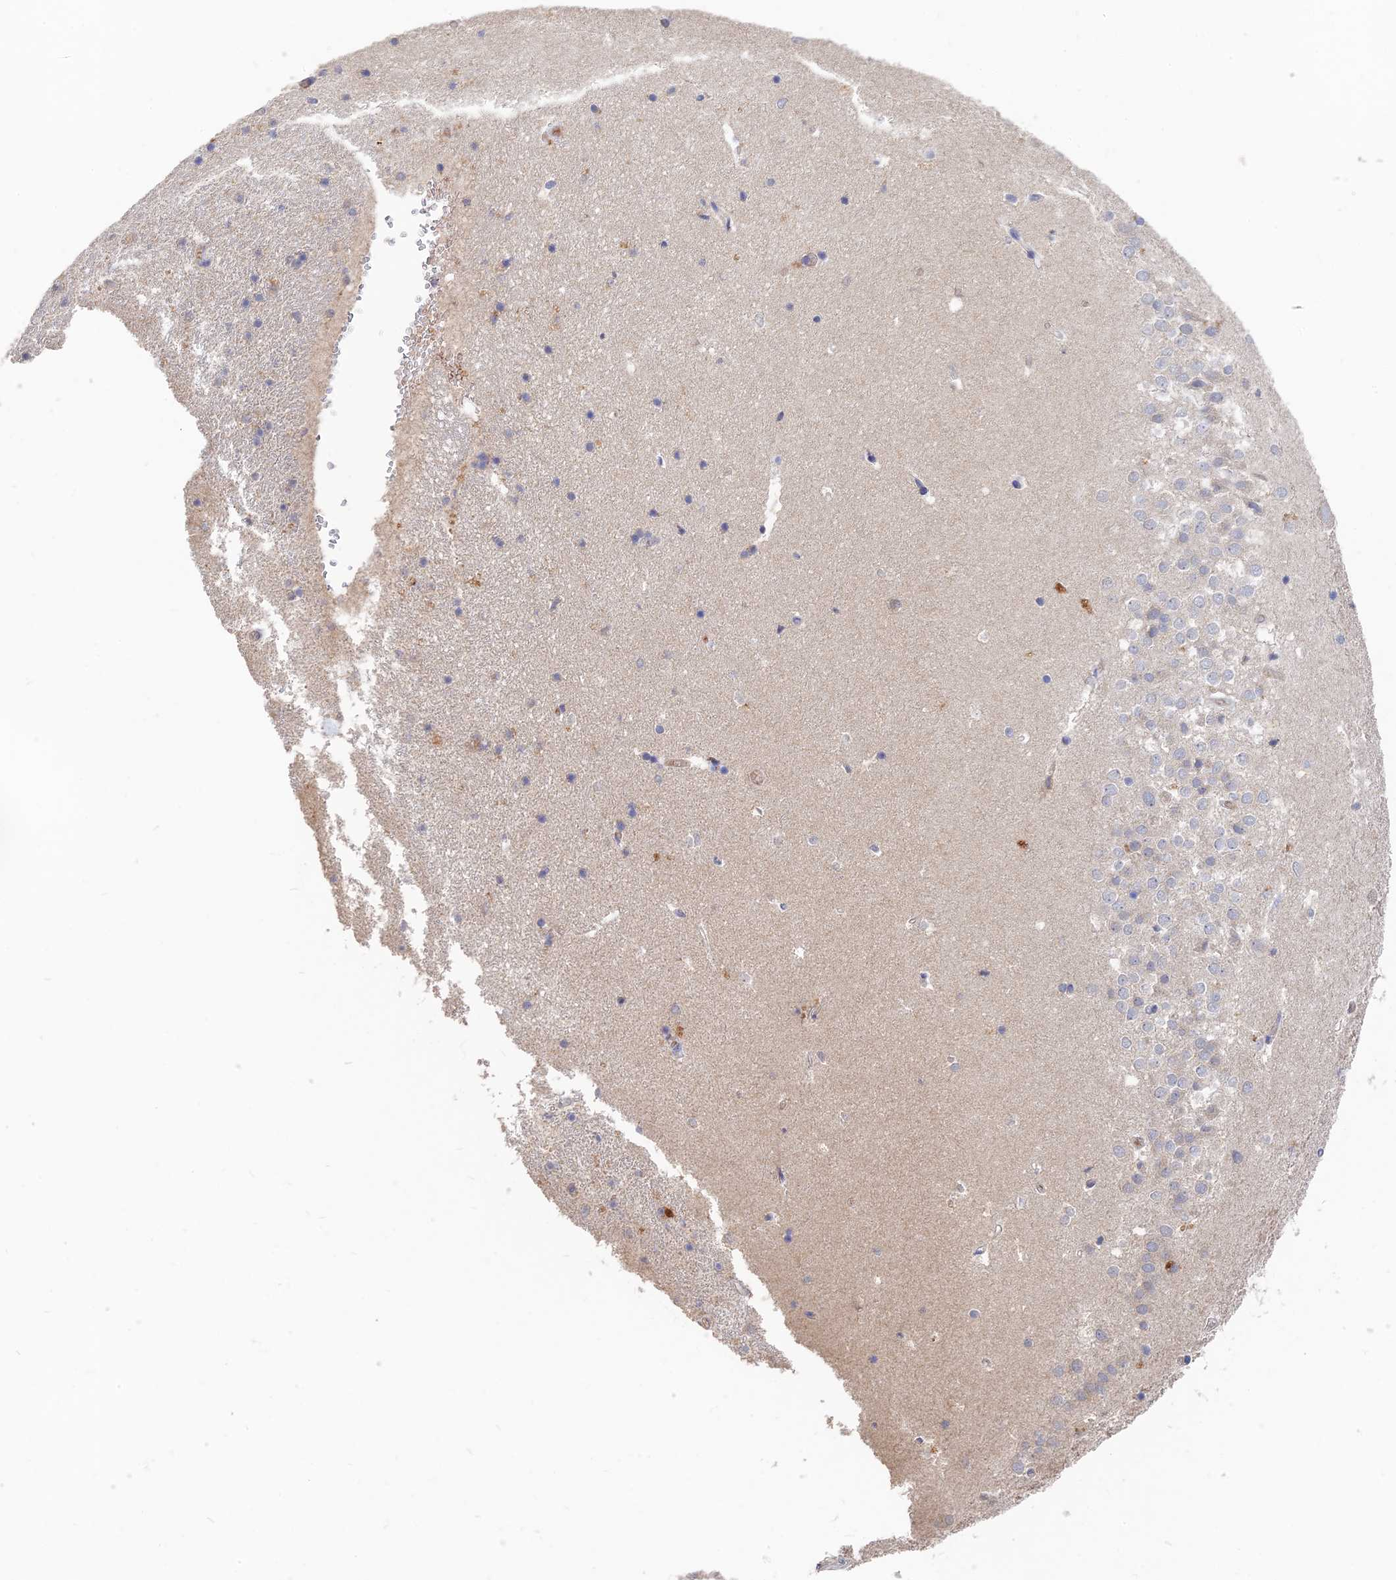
{"staining": {"intensity": "negative", "quantity": "none", "location": "none"}, "tissue": "hippocampus", "cell_type": "Glial cells", "image_type": "normal", "snomed": [{"axis": "morphology", "description": "Normal tissue, NOS"}, {"axis": "topography", "description": "Hippocampus"}], "caption": "Human hippocampus stained for a protein using immunohistochemistry displays no staining in glial cells.", "gene": "ARRDC1", "patient": {"sex": "female", "age": 52}}